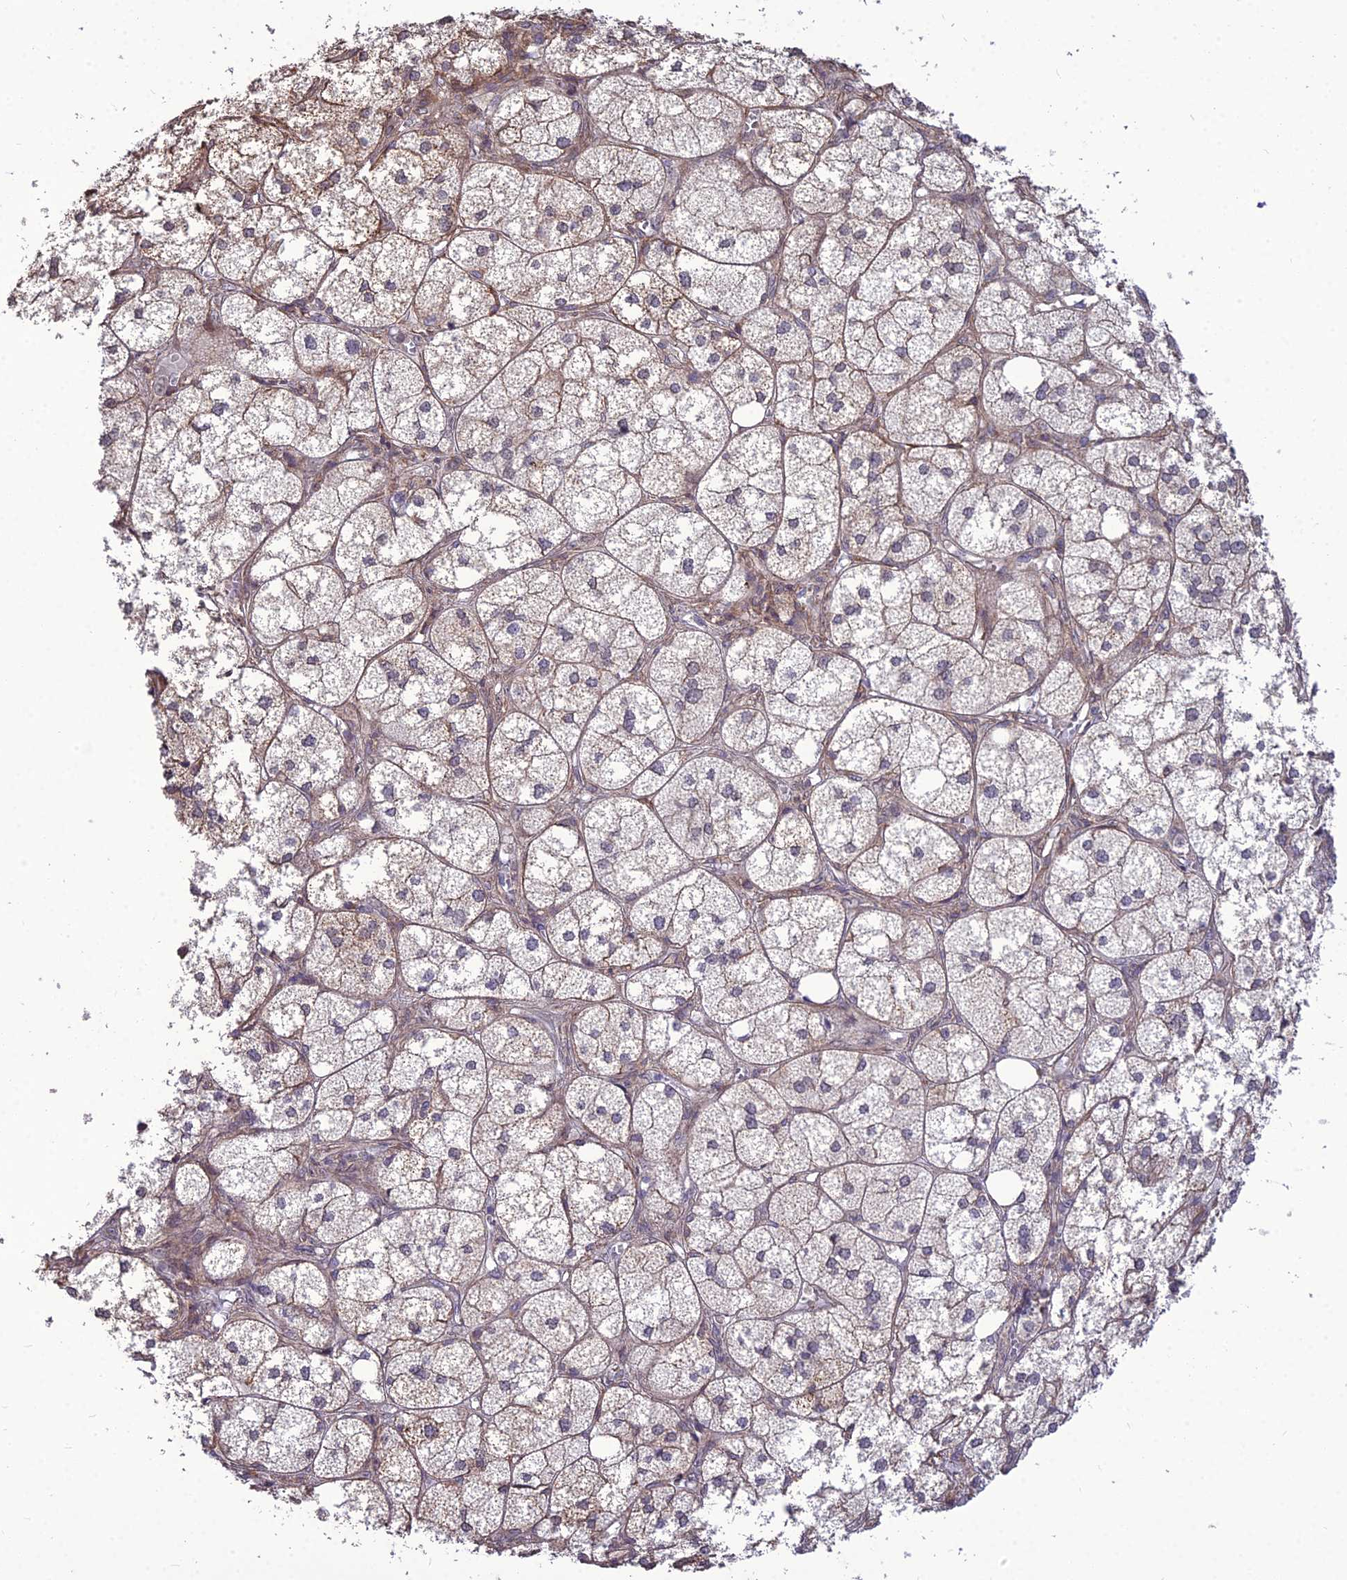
{"staining": {"intensity": "moderate", "quantity": "25%-75%", "location": "cytoplasmic/membranous,nuclear"}, "tissue": "adrenal gland", "cell_type": "Glandular cells", "image_type": "normal", "snomed": [{"axis": "morphology", "description": "Normal tissue, NOS"}, {"axis": "topography", "description": "Adrenal gland"}], "caption": "A high-resolution micrograph shows IHC staining of normal adrenal gland, which demonstrates moderate cytoplasmic/membranous,nuclear expression in about 25%-75% of glandular cells. Nuclei are stained in blue.", "gene": "TSPYL2", "patient": {"sex": "female", "age": 61}}